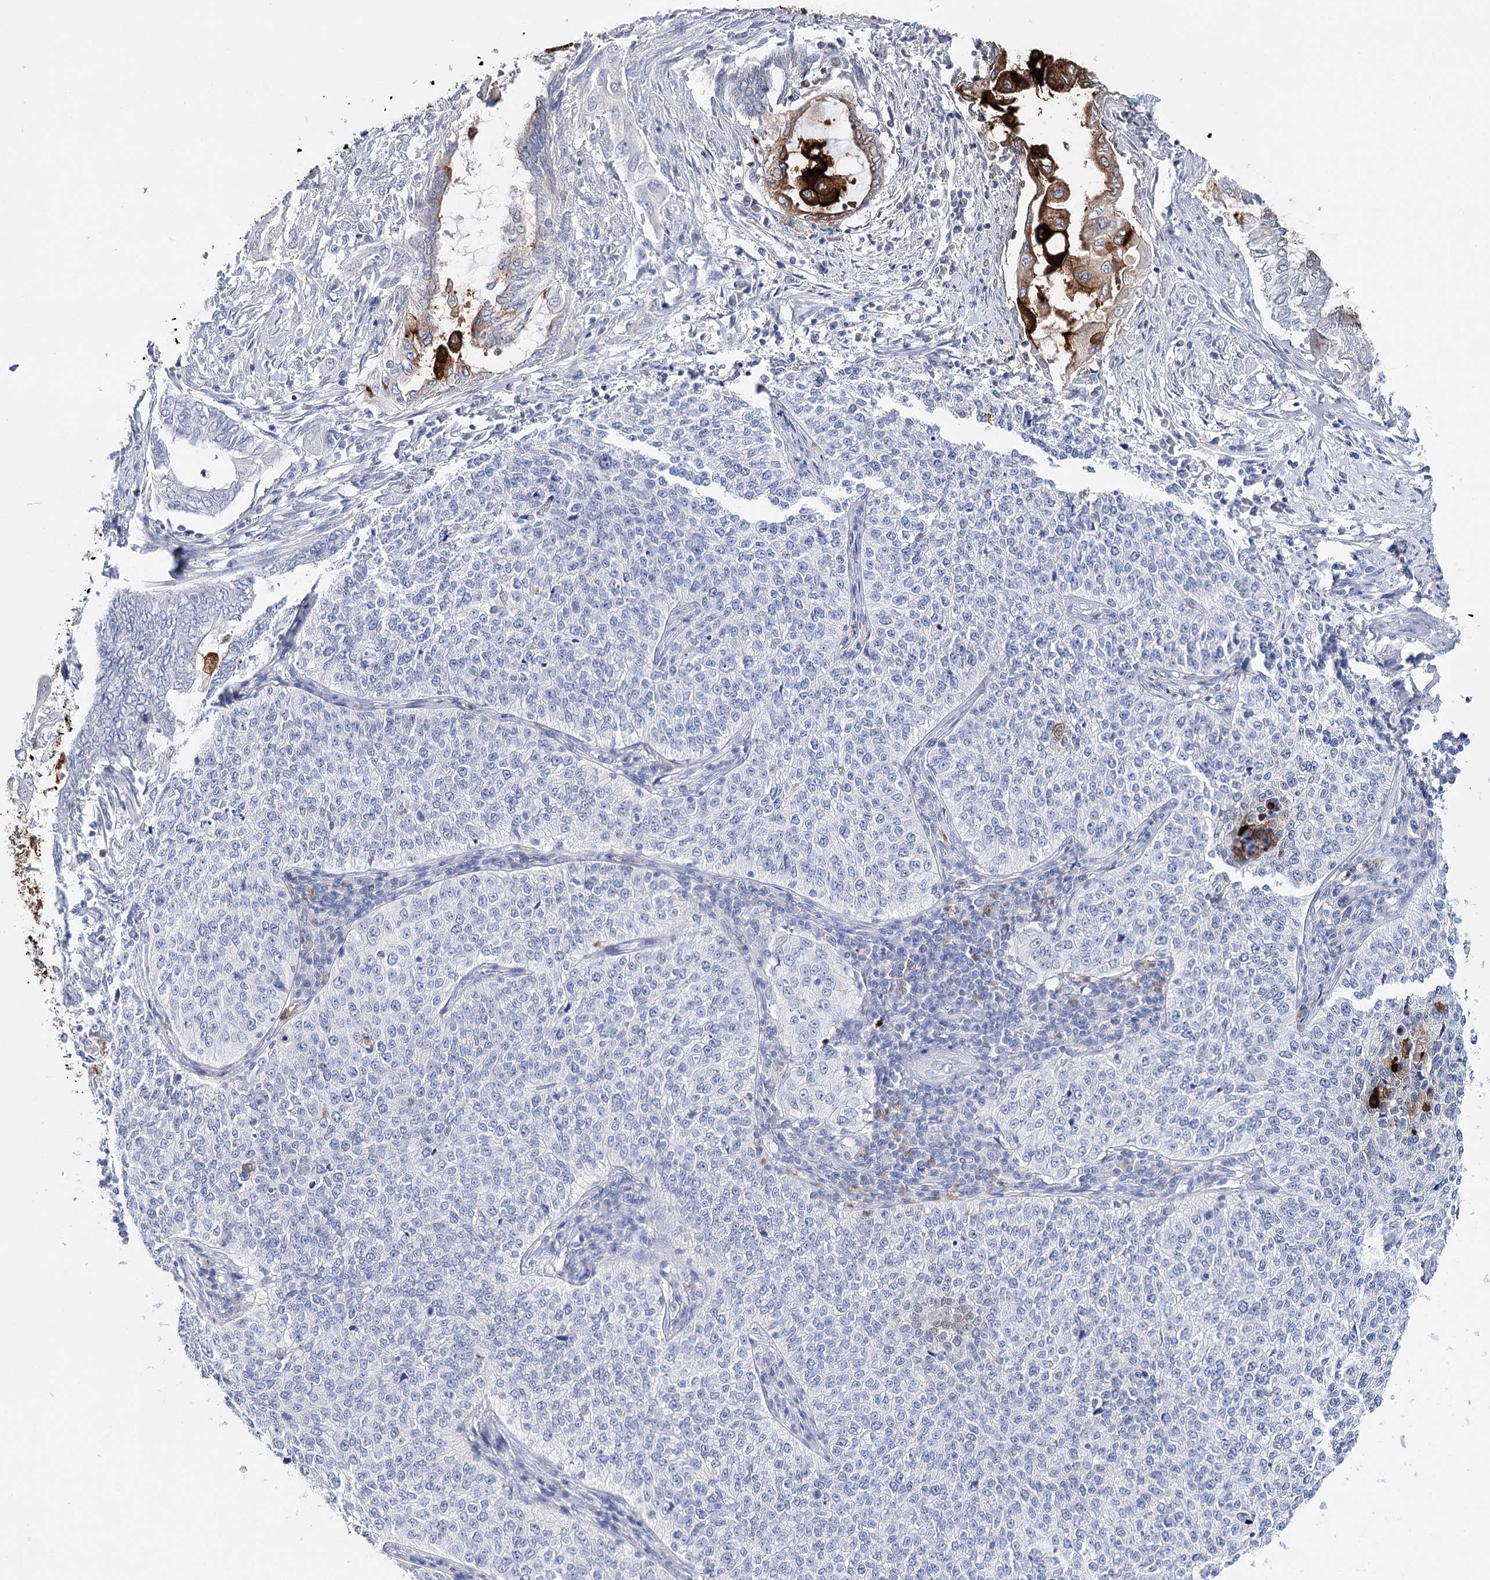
{"staining": {"intensity": "negative", "quantity": "none", "location": "none"}, "tissue": "cervical cancer", "cell_type": "Tumor cells", "image_type": "cancer", "snomed": [{"axis": "morphology", "description": "Squamous cell carcinoma, NOS"}, {"axis": "topography", "description": "Cervix"}], "caption": "High magnification brightfield microscopy of cervical cancer (squamous cell carcinoma) stained with DAB (3,3'-diaminobenzidine) (brown) and counterstained with hematoxylin (blue): tumor cells show no significant staining. (DAB IHC, high magnification).", "gene": "CEACAM8", "patient": {"sex": "female", "age": 35}}